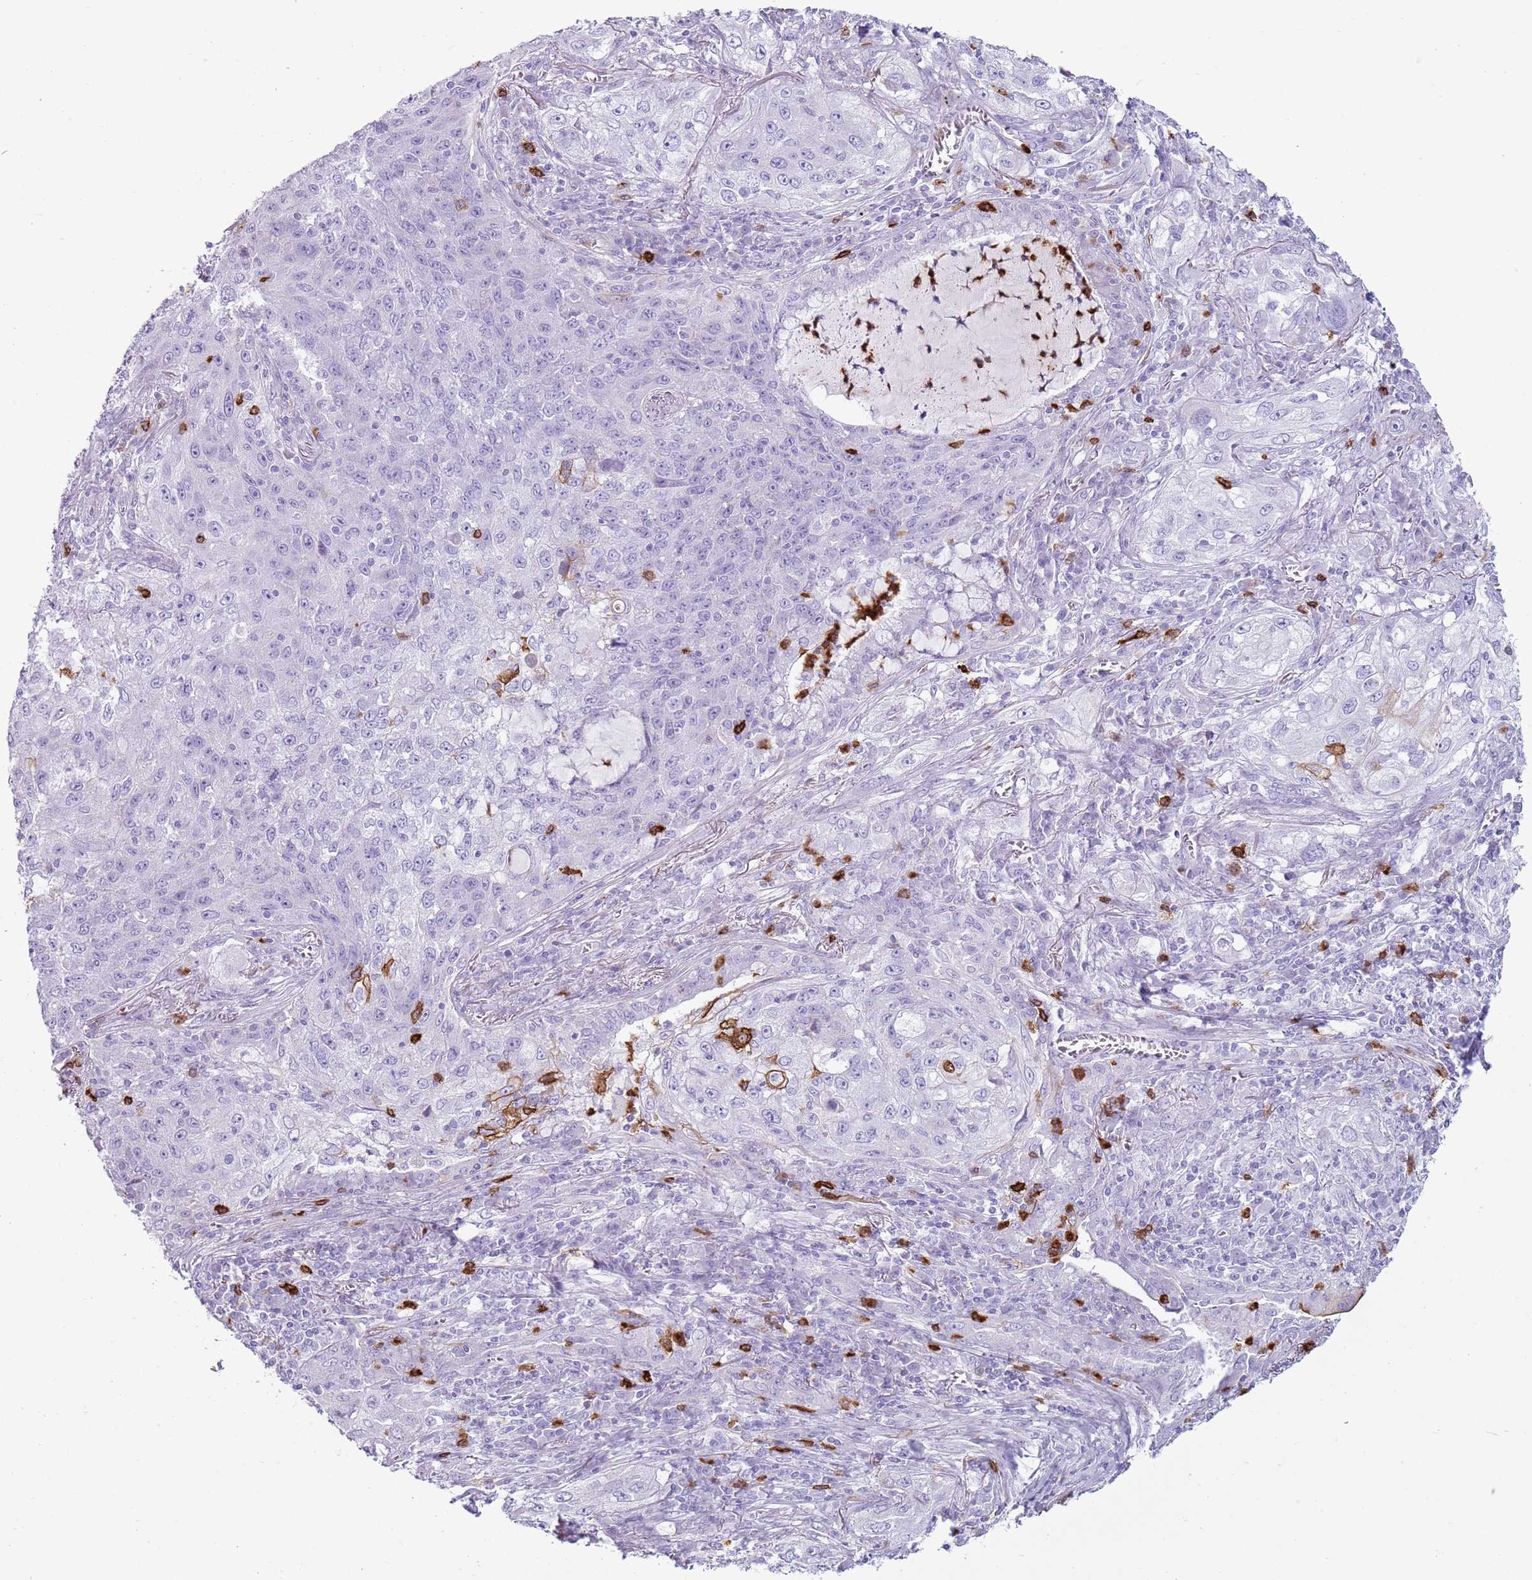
{"staining": {"intensity": "strong", "quantity": "<25%", "location": "cytoplasmic/membranous"}, "tissue": "lung cancer", "cell_type": "Tumor cells", "image_type": "cancer", "snomed": [{"axis": "morphology", "description": "Squamous cell carcinoma, NOS"}, {"axis": "topography", "description": "Lung"}], "caption": "Lung squamous cell carcinoma was stained to show a protein in brown. There is medium levels of strong cytoplasmic/membranous staining in about <25% of tumor cells.", "gene": "CD177", "patient": {"sex": "female", "age": 69}}